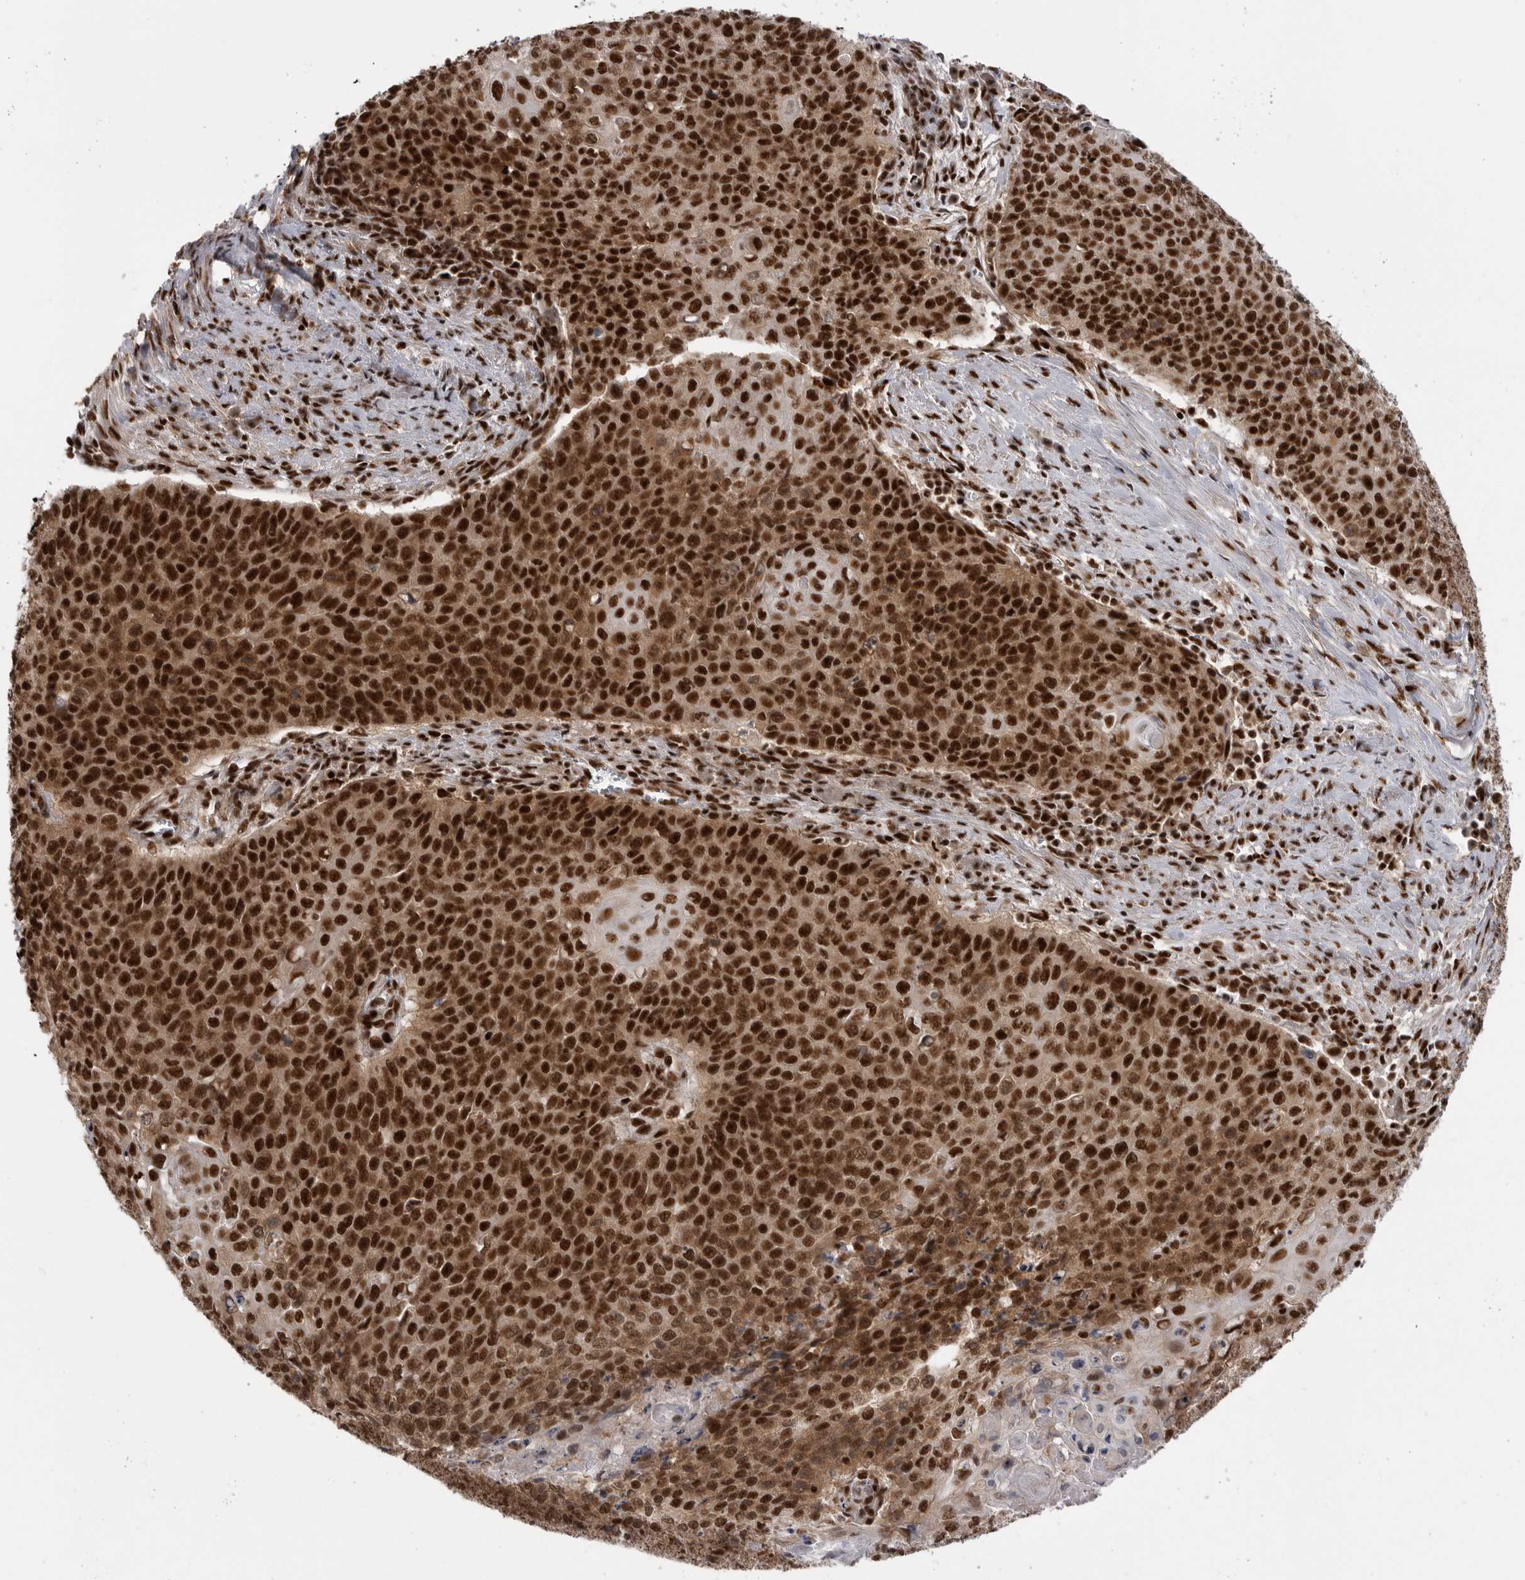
{"staining": {"intensity": "strong", "quantity": ">75%", "location": "cytoplasmic/membranous,nuclear"}, "tissue": "cervical cancer", "cell_type": "Tumor cells", "image_type": "cancer", "snomed": [{"axis": "morphology", "description": "Squamous cell carcinoma, NOS"}, {"axis": "topography", "description": "Cervix"}], "caption": "This is an image of IHC staining of squamous cell carcinoma (cervical), which shows strong expression in the cytoplasmic/membranous and nuclear of tumor cells.", "gene": "PPP1R8", "patient": {"sex": "female", "age": 39}}